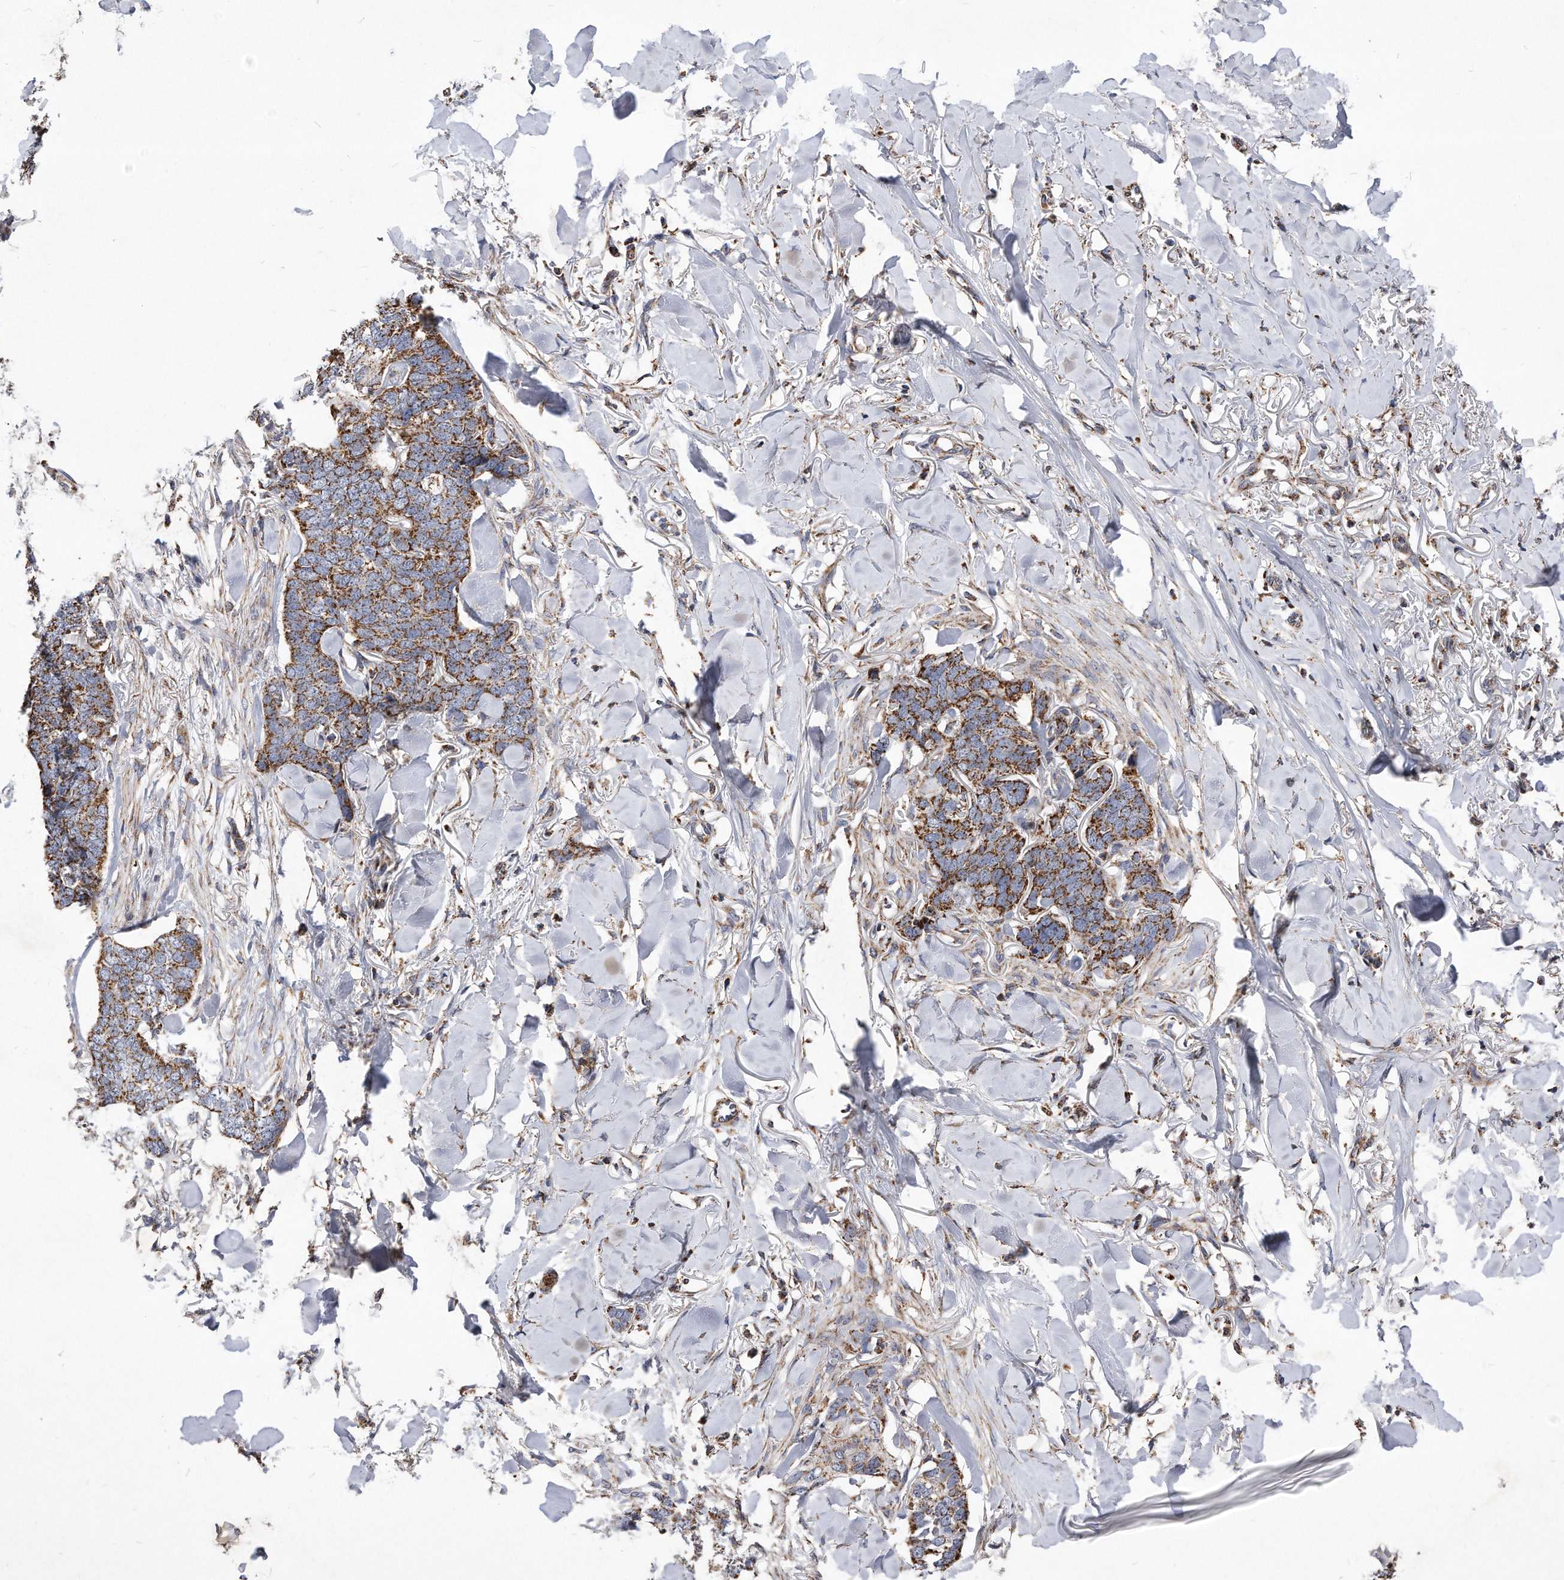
{"staining": {"intensity": "moderate", "quantity": ">75%", "location": "cytoplasmic/membranous"}, "tissue": "skin cancer", "cell_type": "Tumor cells", "image_type": "cancer", "snomed": [{"axis": "morphology", "description": "Normal tissue, NOS"}, {"axis": "morphology", "description": "Basal cell carcinoma"}, {"axis": "topography", "description": "Skin"}], "caption": "DAB immunohistochemical staining of human skin cancer exhibits moderate cytoplasmic/membranous protein positivity in approximately >75% of tumor cells.", "gene": "PPP5C", "patient": {"sex": "male", "age": 77}}